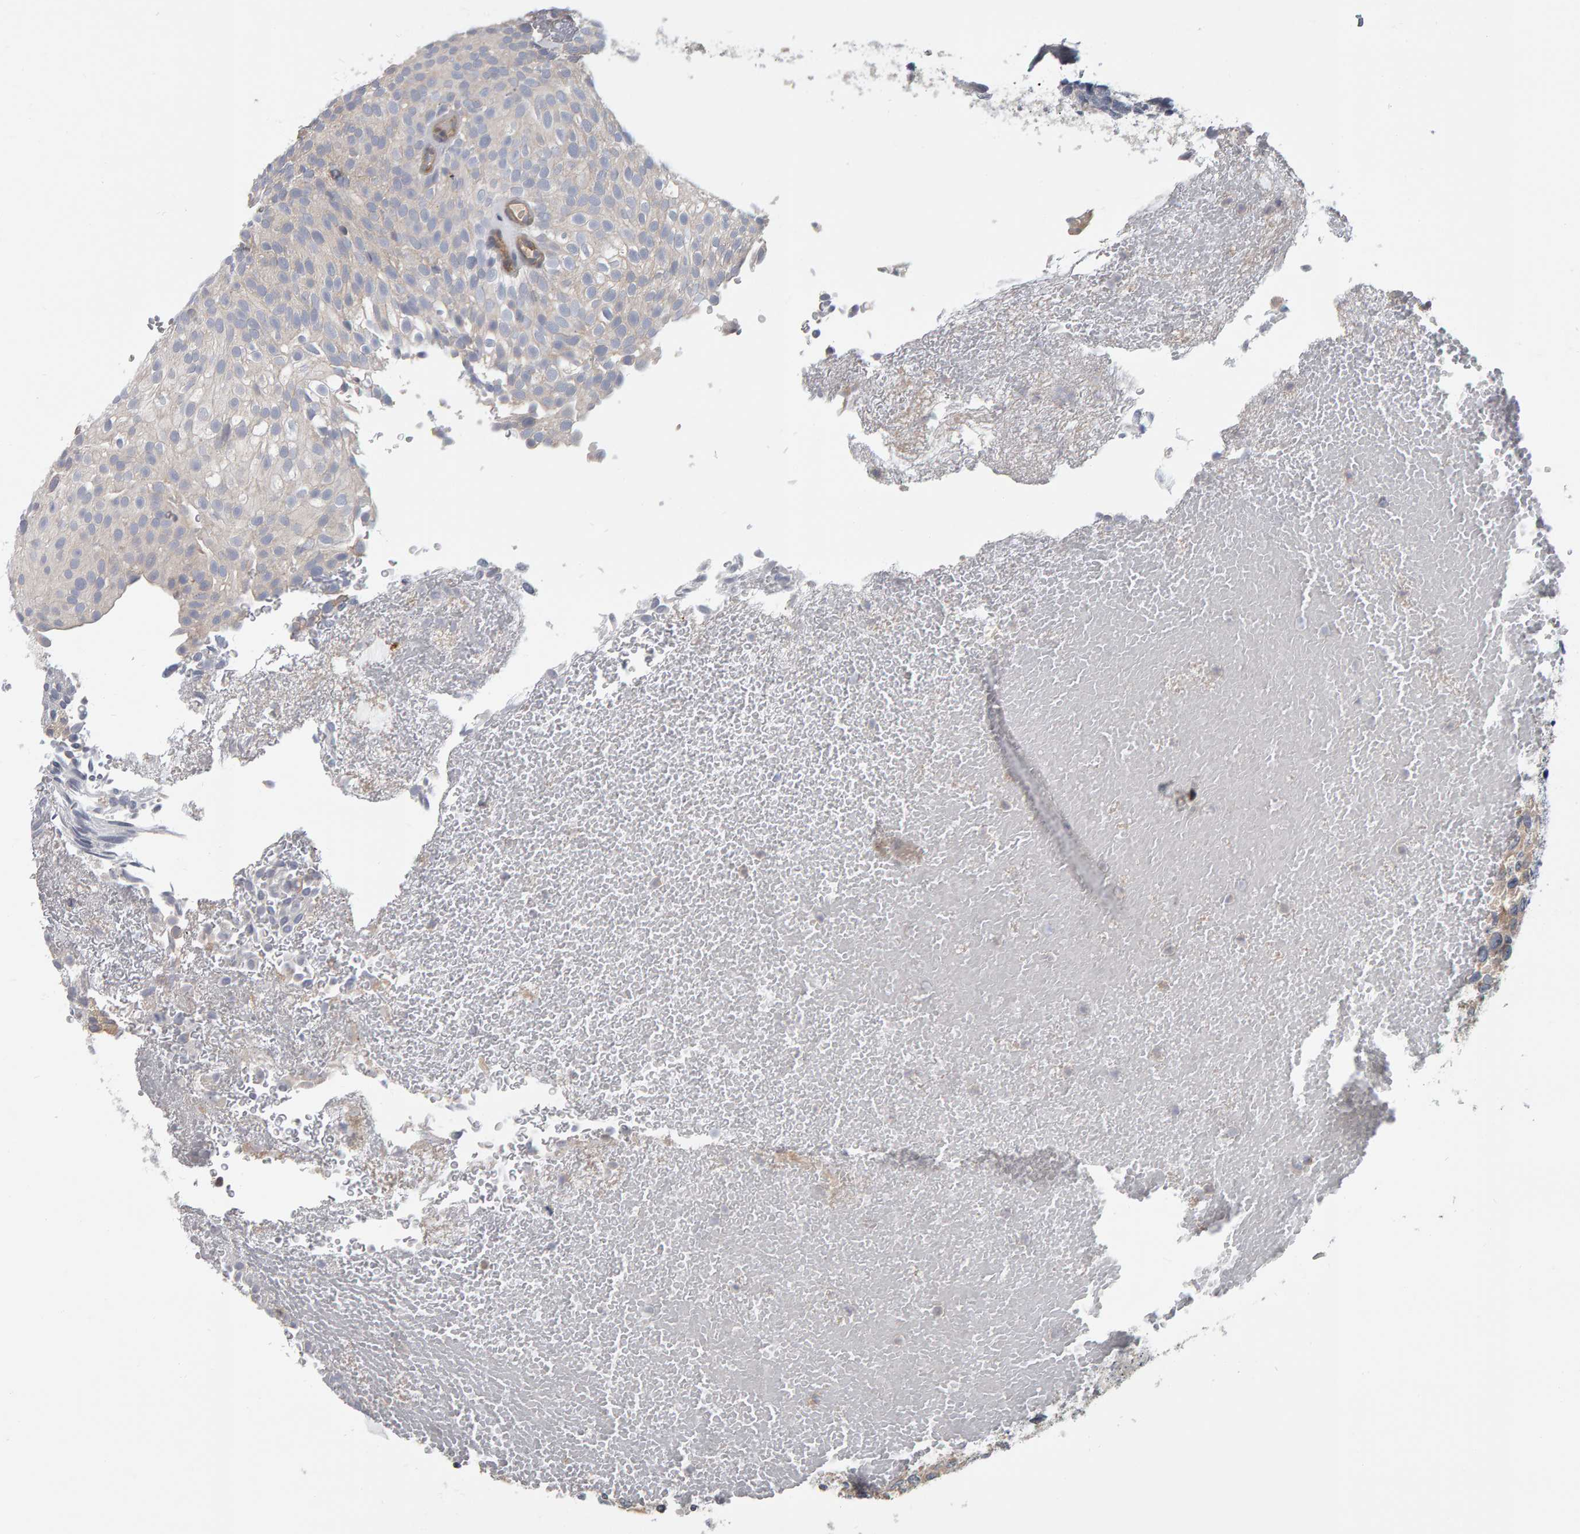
{"staining": {"intensity": "negative", "quantity": "none", "location": "none"}, "tissue": "urothelial cancer", "cell_type": "Tumor cells", "image_type": "cancer", "snomed": [{"axis": "morphology", "description": "Urothelial carcinoma, Low grade"}, {"axis": "topography", "description": "Urinary bladder"}], "caption": "This is an immunohistochemistry image of human urothelial cancer. There is no expression in tumor cells.", "gene": "C9orf72", "patient": {"sex": "male", "age": 78}}